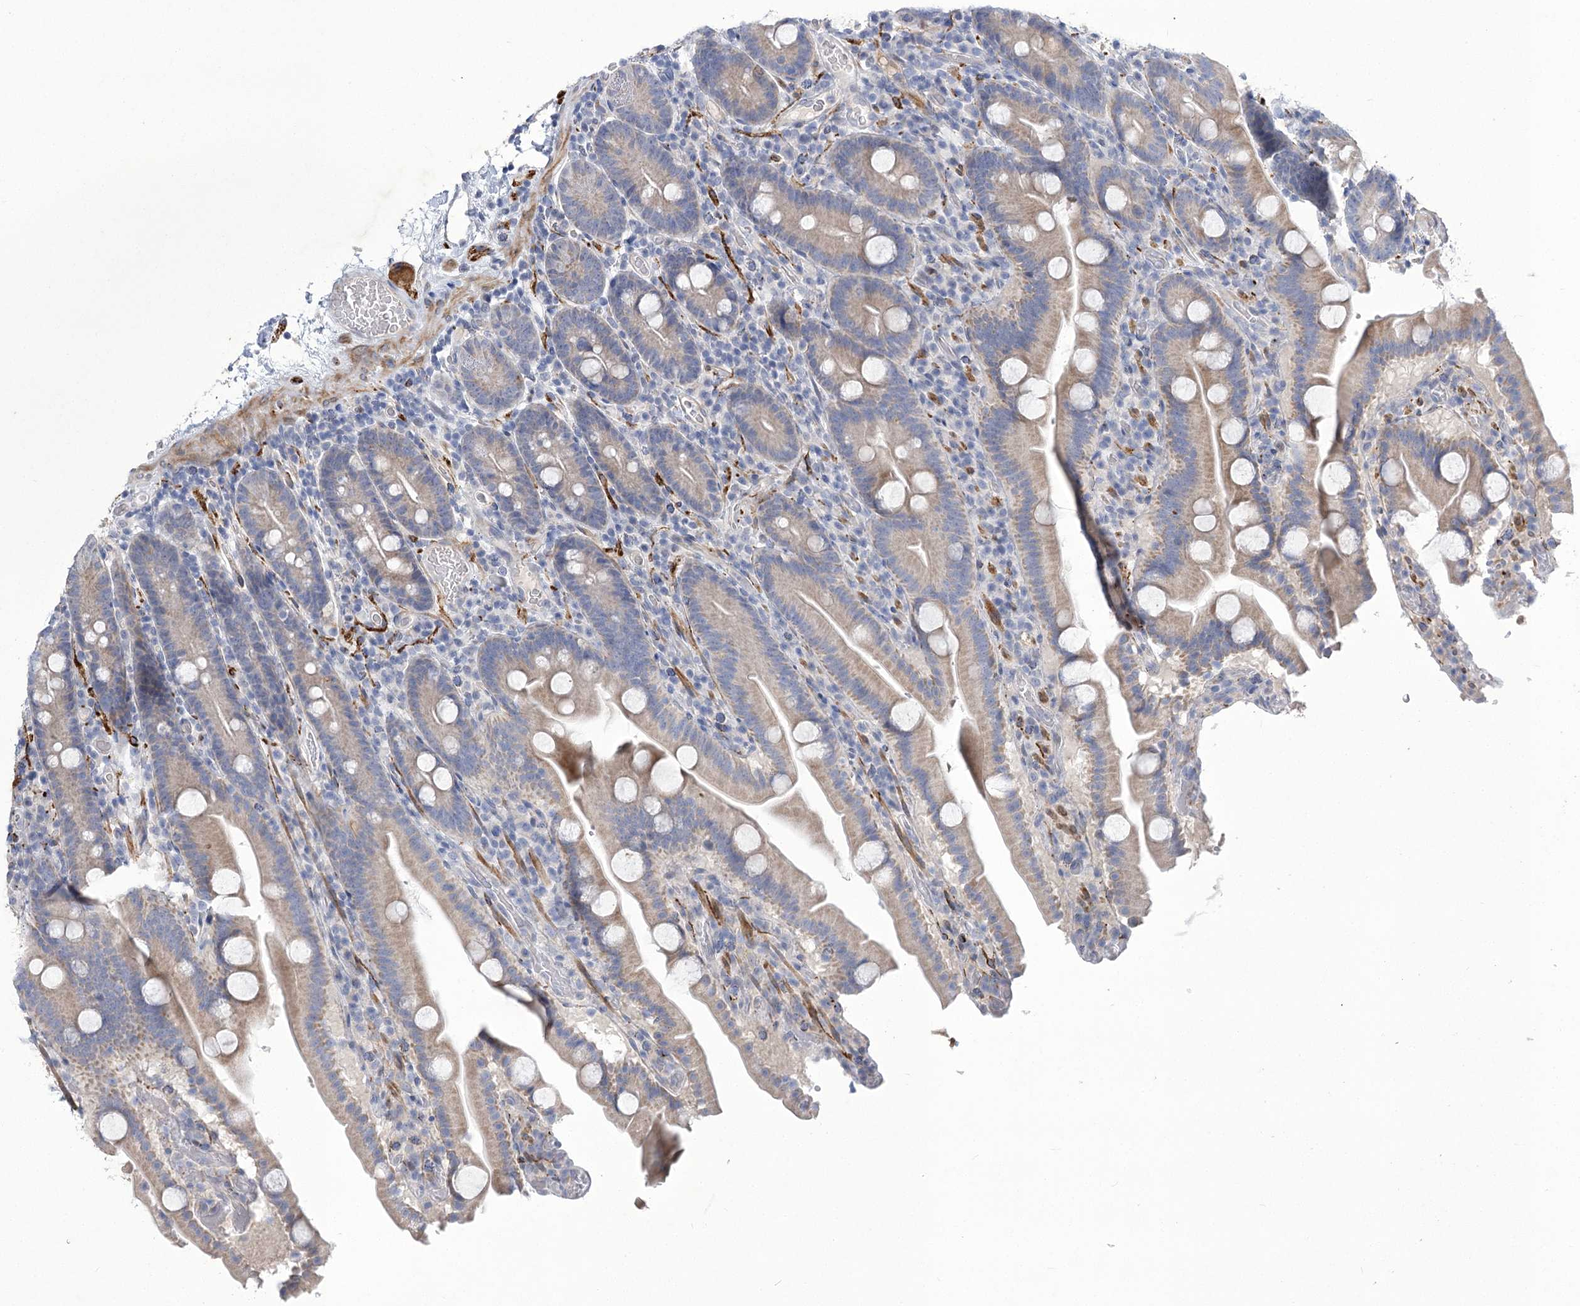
{"staining": {"intensity": "moderate", "quantity": "25%-75%", "location": "cytoplasmic/membranous"}, "tissue": "duodenum", "cell_type": "Glandular cells", "image_type": "normal", "snomed": [{"axis": "morphology", "description": "Normal tissue, NOS"}, {"axis": "topography", "description": "Duodenum"}], "caption": "Immunohistochemistry image of normal human duodenum stained for a protein (brown), which shows medium levels of moderate cytoplasmic/membranous expression in about 25%-75% of glandular cells.", "gene": "ANGPTL3", "patient": {"sex": "male", "age": 55}}